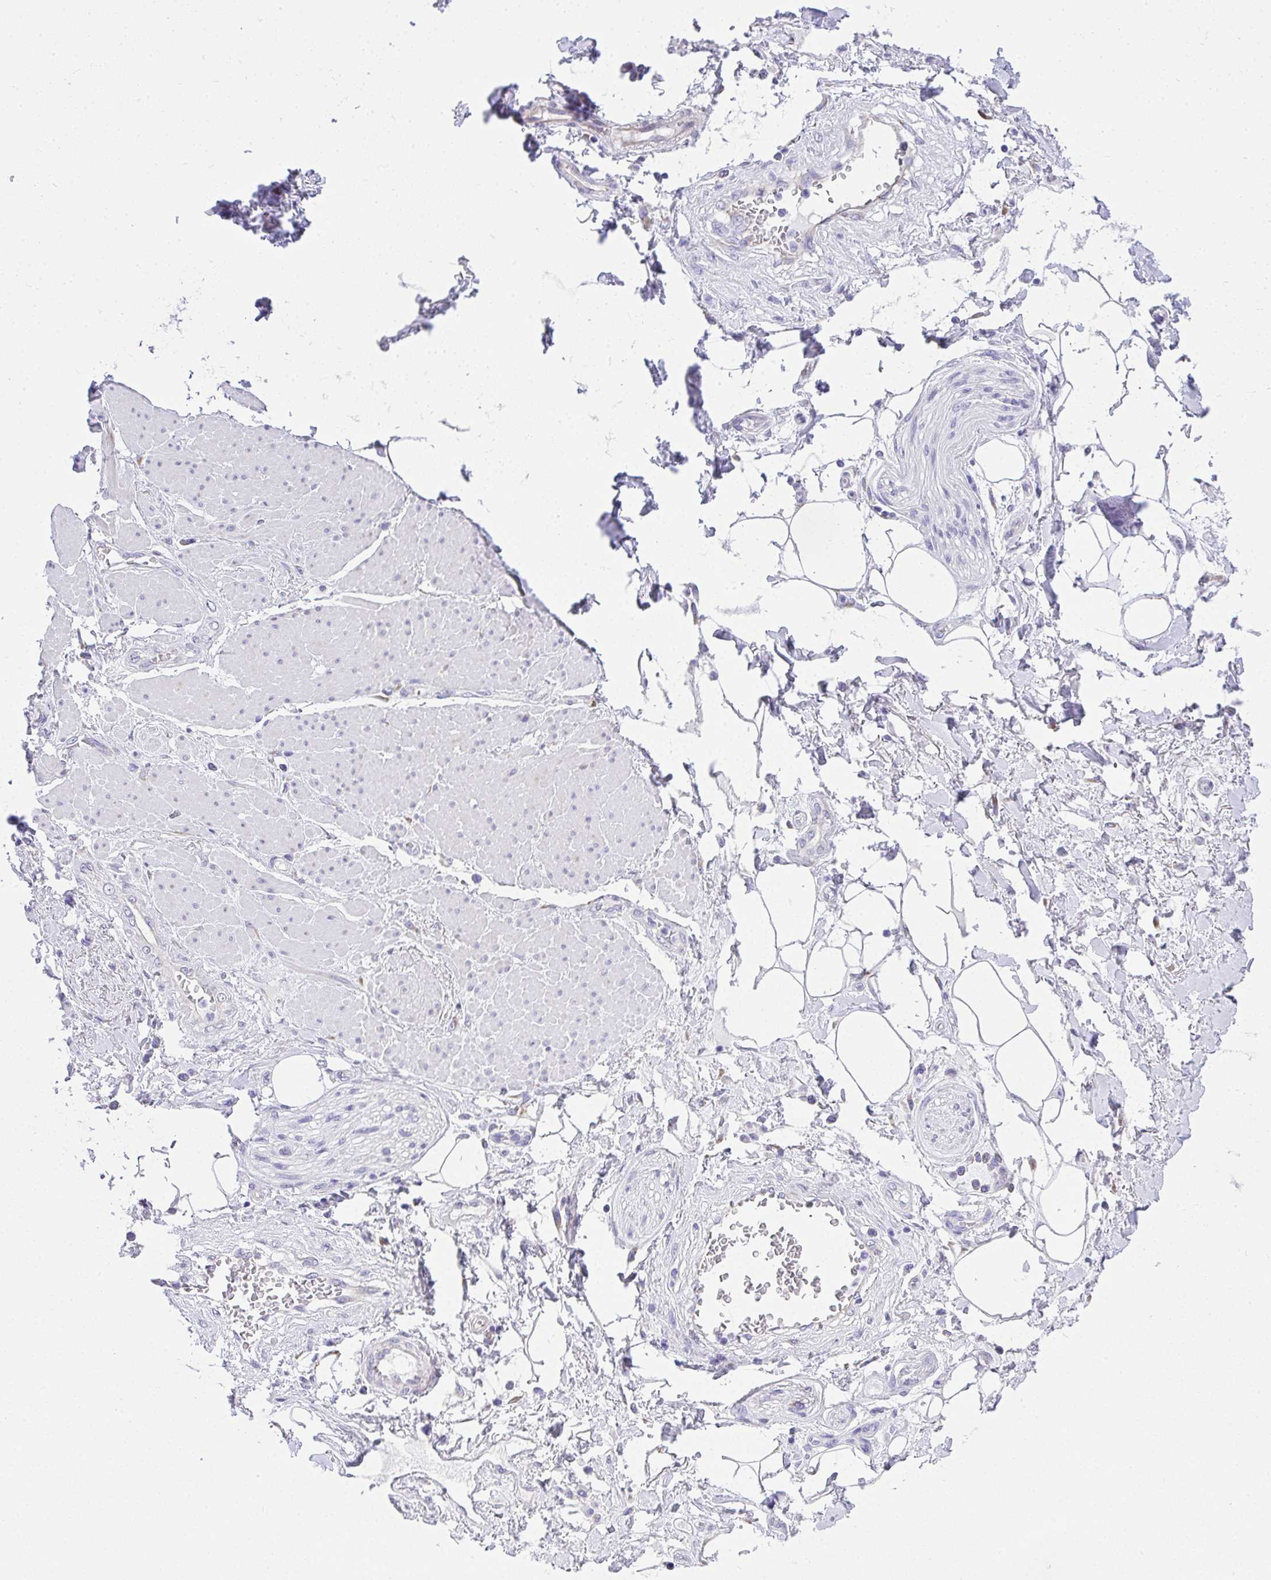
{"staining": {"intensity": "negative", "quantity": "none", "location": "none"}, "tissue": "adipose tissue", "cell_type": "Adipocytes", "image_type": "normal", "snomed": [{"axis": "morphology", "description": "Normal tissue, NOS"}, {"axis": "topography", "description": "Vagina"}, {"axis": "topography", "description": "Peripheral nerve tissue"}], "caption": "This is a photomicrograph of immunohistochemistry staining of normal adipose tissue, which shows no expression in adipocytes. The staining is performed using DAB brown chromogen with nuclei counter-stained in using hematoxylin.", "gene": "ADRA2C", "patient": {"sex": "female", "age": 71}}